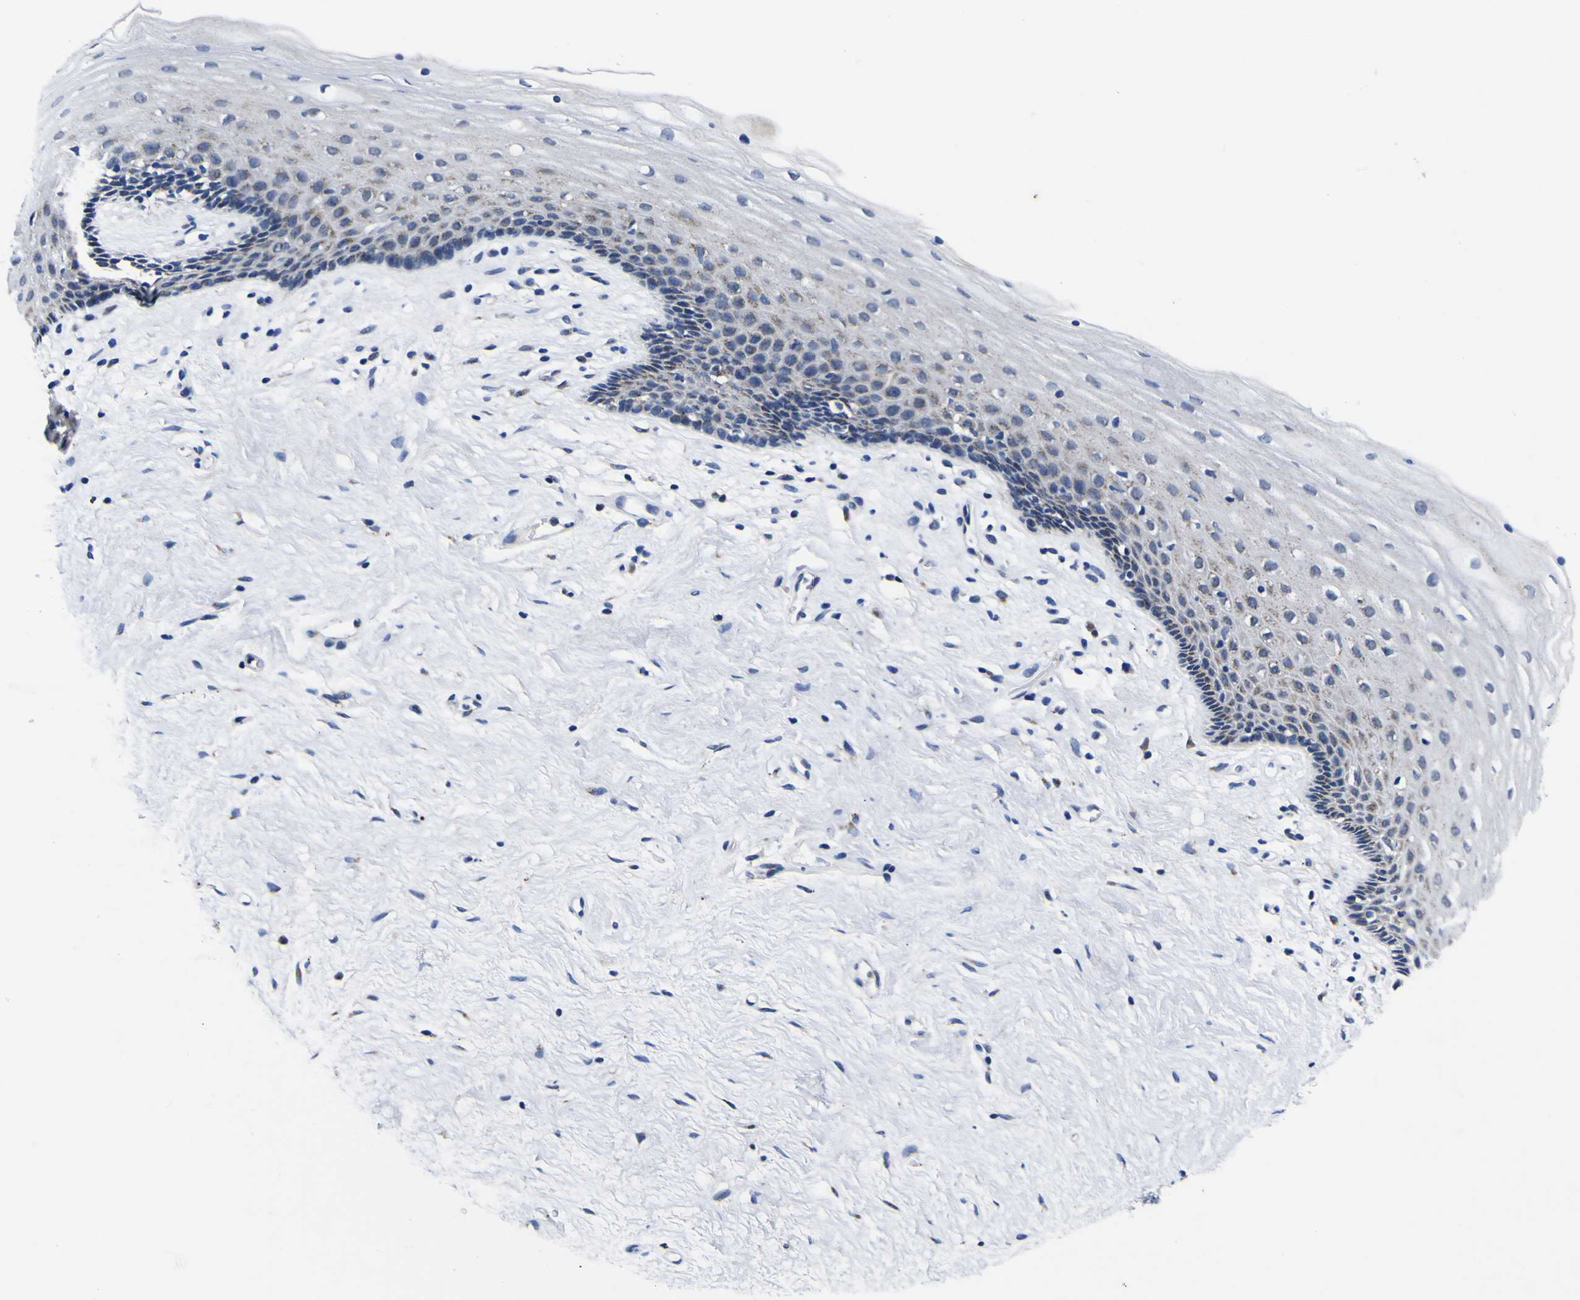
{"staining": {"intensity": "weak", "quantity": "<25%", "location": "cytoplasmic/membranous"}, "tissue": "vagina", "cell_type": "Squamous epithelial cells", "image_type": "normal", "snomed": [{"axis": "morphology", "description": "Normal tissue, NOS"}, {"axis": "topography", "description": "Vagina"}], "caption": "Immunohistochemistry (IHC) photomicrograph of benign human vagina stained for a protein (brown), which exhibits no positivity in squamous epithelial cells.", "gene": "IGFLR1", "patient": {"sex": "female", "age": 44}}